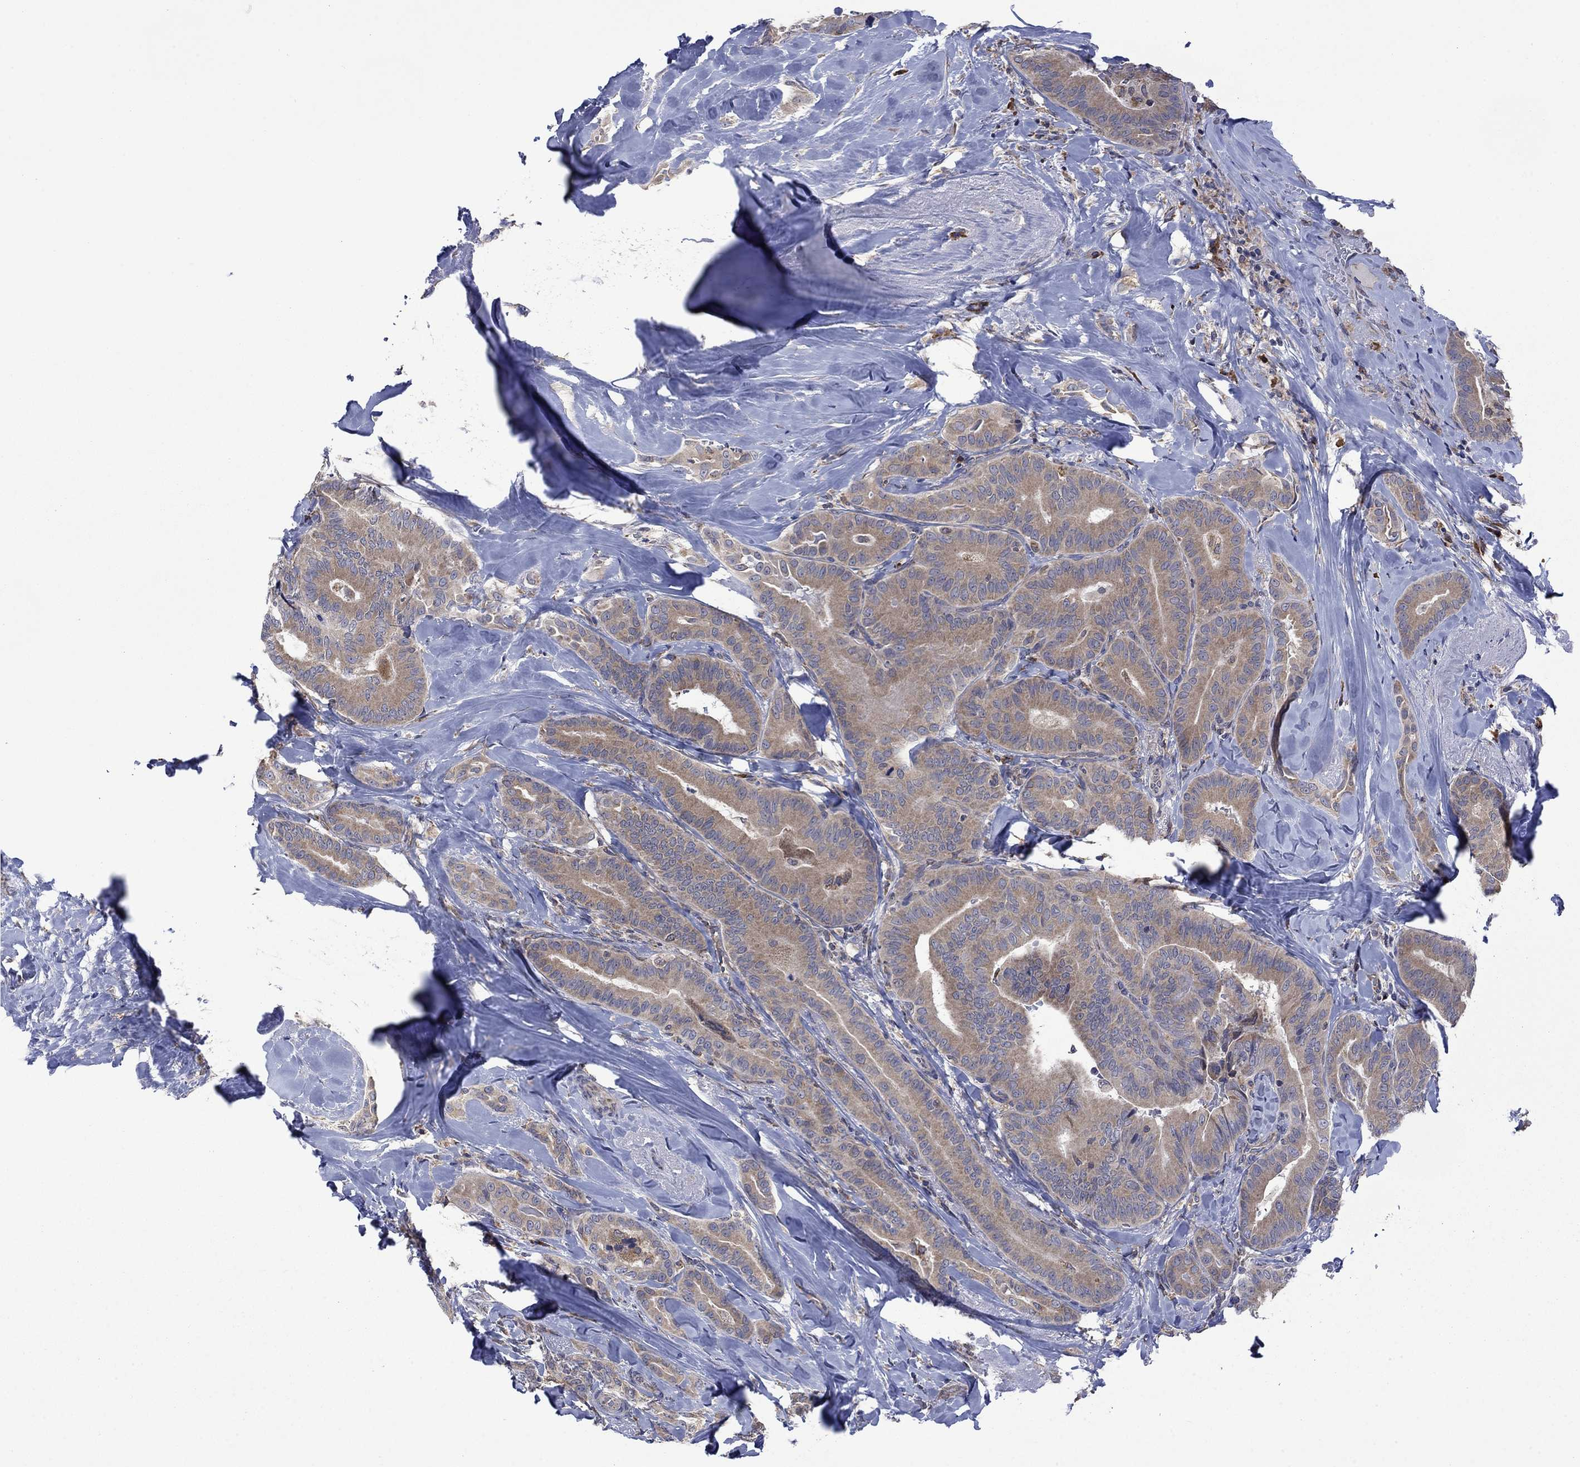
{"staining": {"intensity": "moderate", "quantity": ">75%", "location": "cytoplasmic/membranous"}, "tissue": "thyroid cancer", "cell_type": "Tumor cells", "image_type": "cancer", "snomed": [{"axis": "morphology", "description": "Papillary adenocarcinoma, NOS"}, {"axis": "topography", "description": "Thyroid gland"}], "caption": "Papillary adenocarcinoma (thyroid) stained with a brown dye shows moderate cytoplasmic/membranous positive staining in approximately >75% of tumor cells.", "gene": "FURIN", "patient": {"sex": "male", "age": 61}}